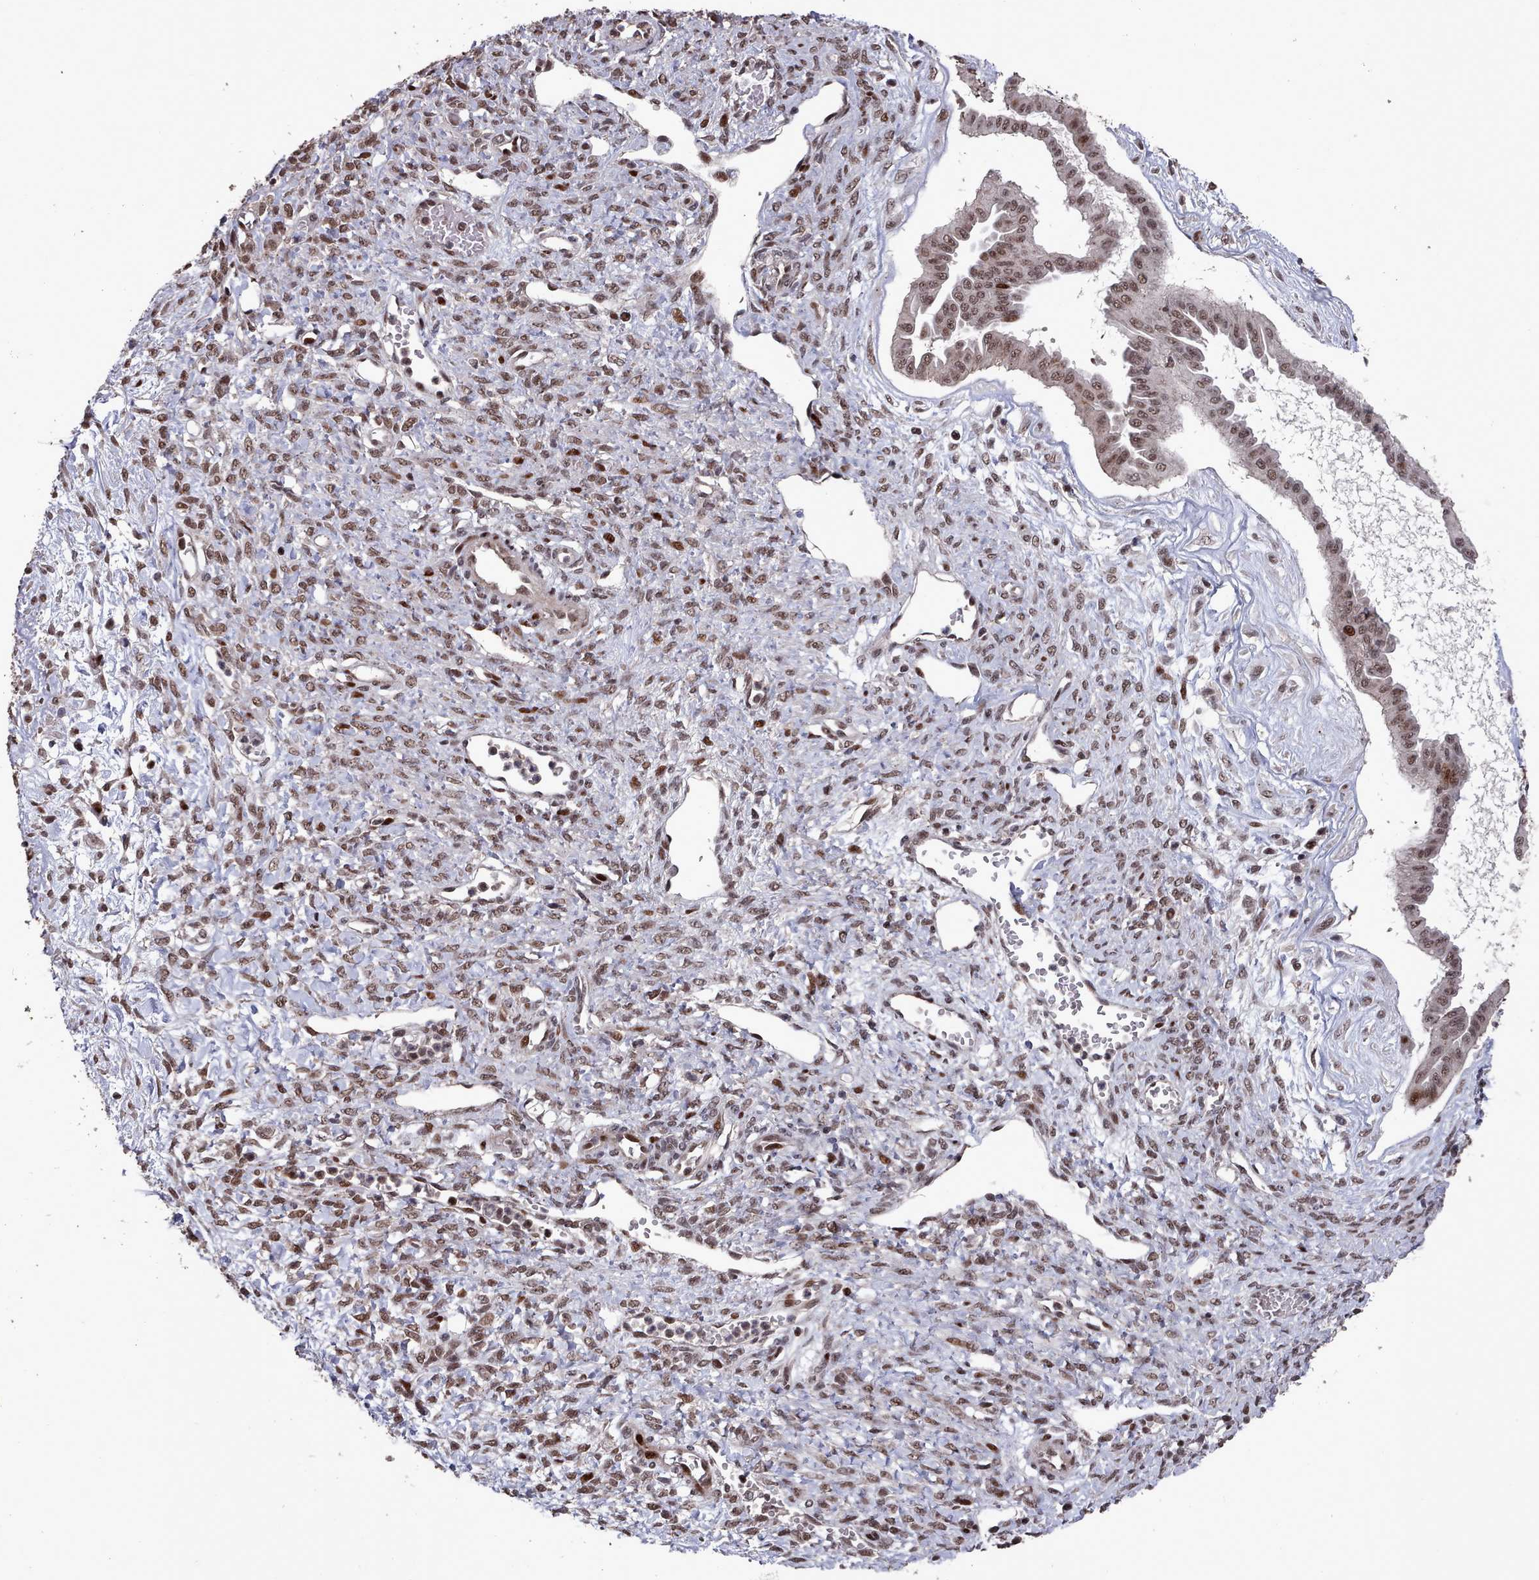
{"staining": {"intensity": "moderate", "quantity": ">75%", "location": "nuclear"}, "tissue": "ovarian cancer", "cell_type": "Tumor cells", "image_type": "cancer", "snomed": [{"axis": "morphology", "description": "Cystadenocarcinoma, mucinous, NOS"}, {"axis": "topography", "description": "Ovary"}], "caption": "A brown stain highlights moderate nuclear positivity of a protein in ovarian cancer (mucinous cystadenocarcinoma) tumor cells.", "gene": "PNRC2", "patient": {"sex": "female", "age": 73}}